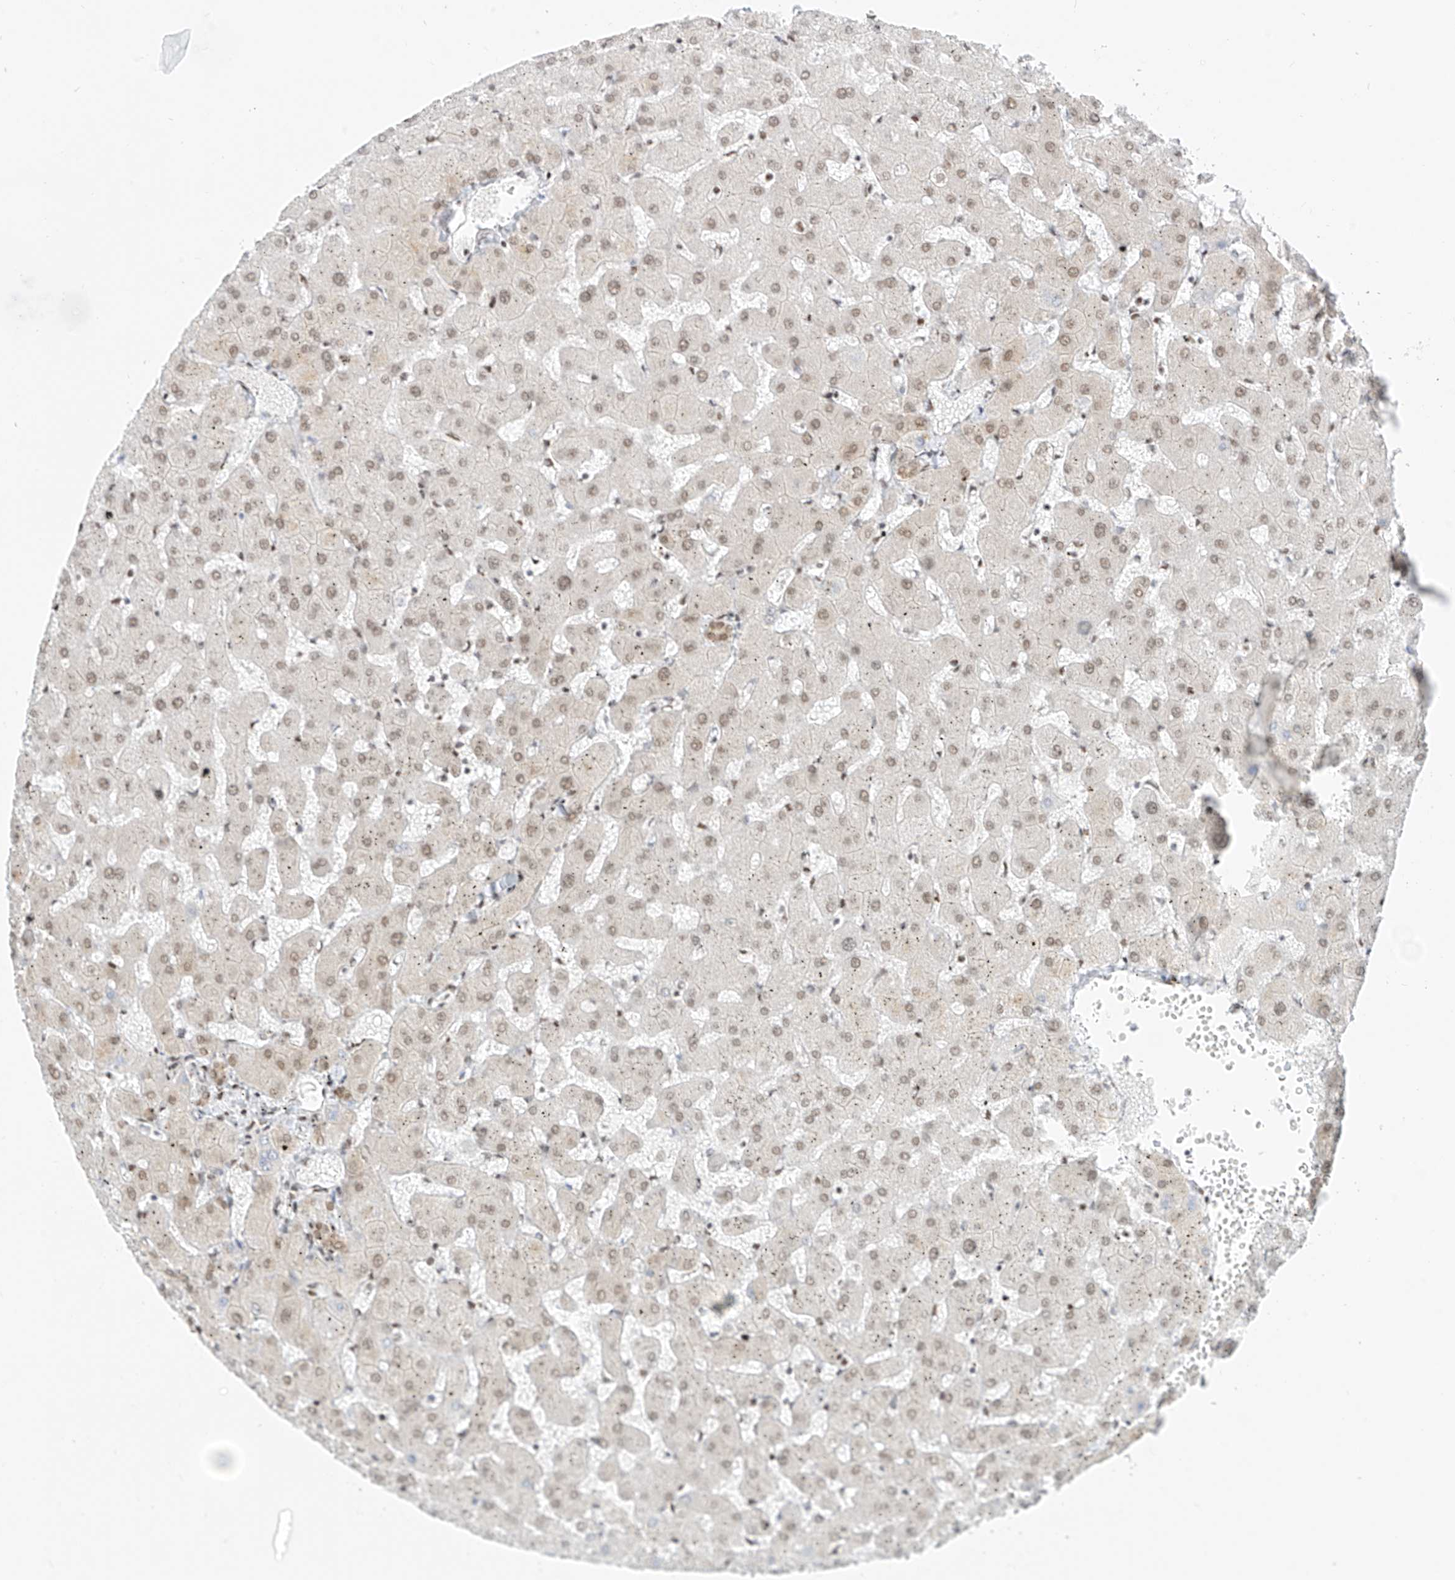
{"staining": {"intensity": "moderate", "quantity": ">75%", "location": "nuclear"}, "tissue": "liver", "cell_type": "Cholangiocytes", "image_type": "normal", "snomed": [{"axis": "morphology", "description": "Normal tissue, NOS"}, {"axis": "topography", "description": "Liver"}], "caption": "Approximately >75% of cholangiocytes in normal liver reveal moderate nuclear protein expression as visualized by brown immunohistochemical staining.", "gene": "SMARCA2", "patient": {"sex": "female", "age": 63}}